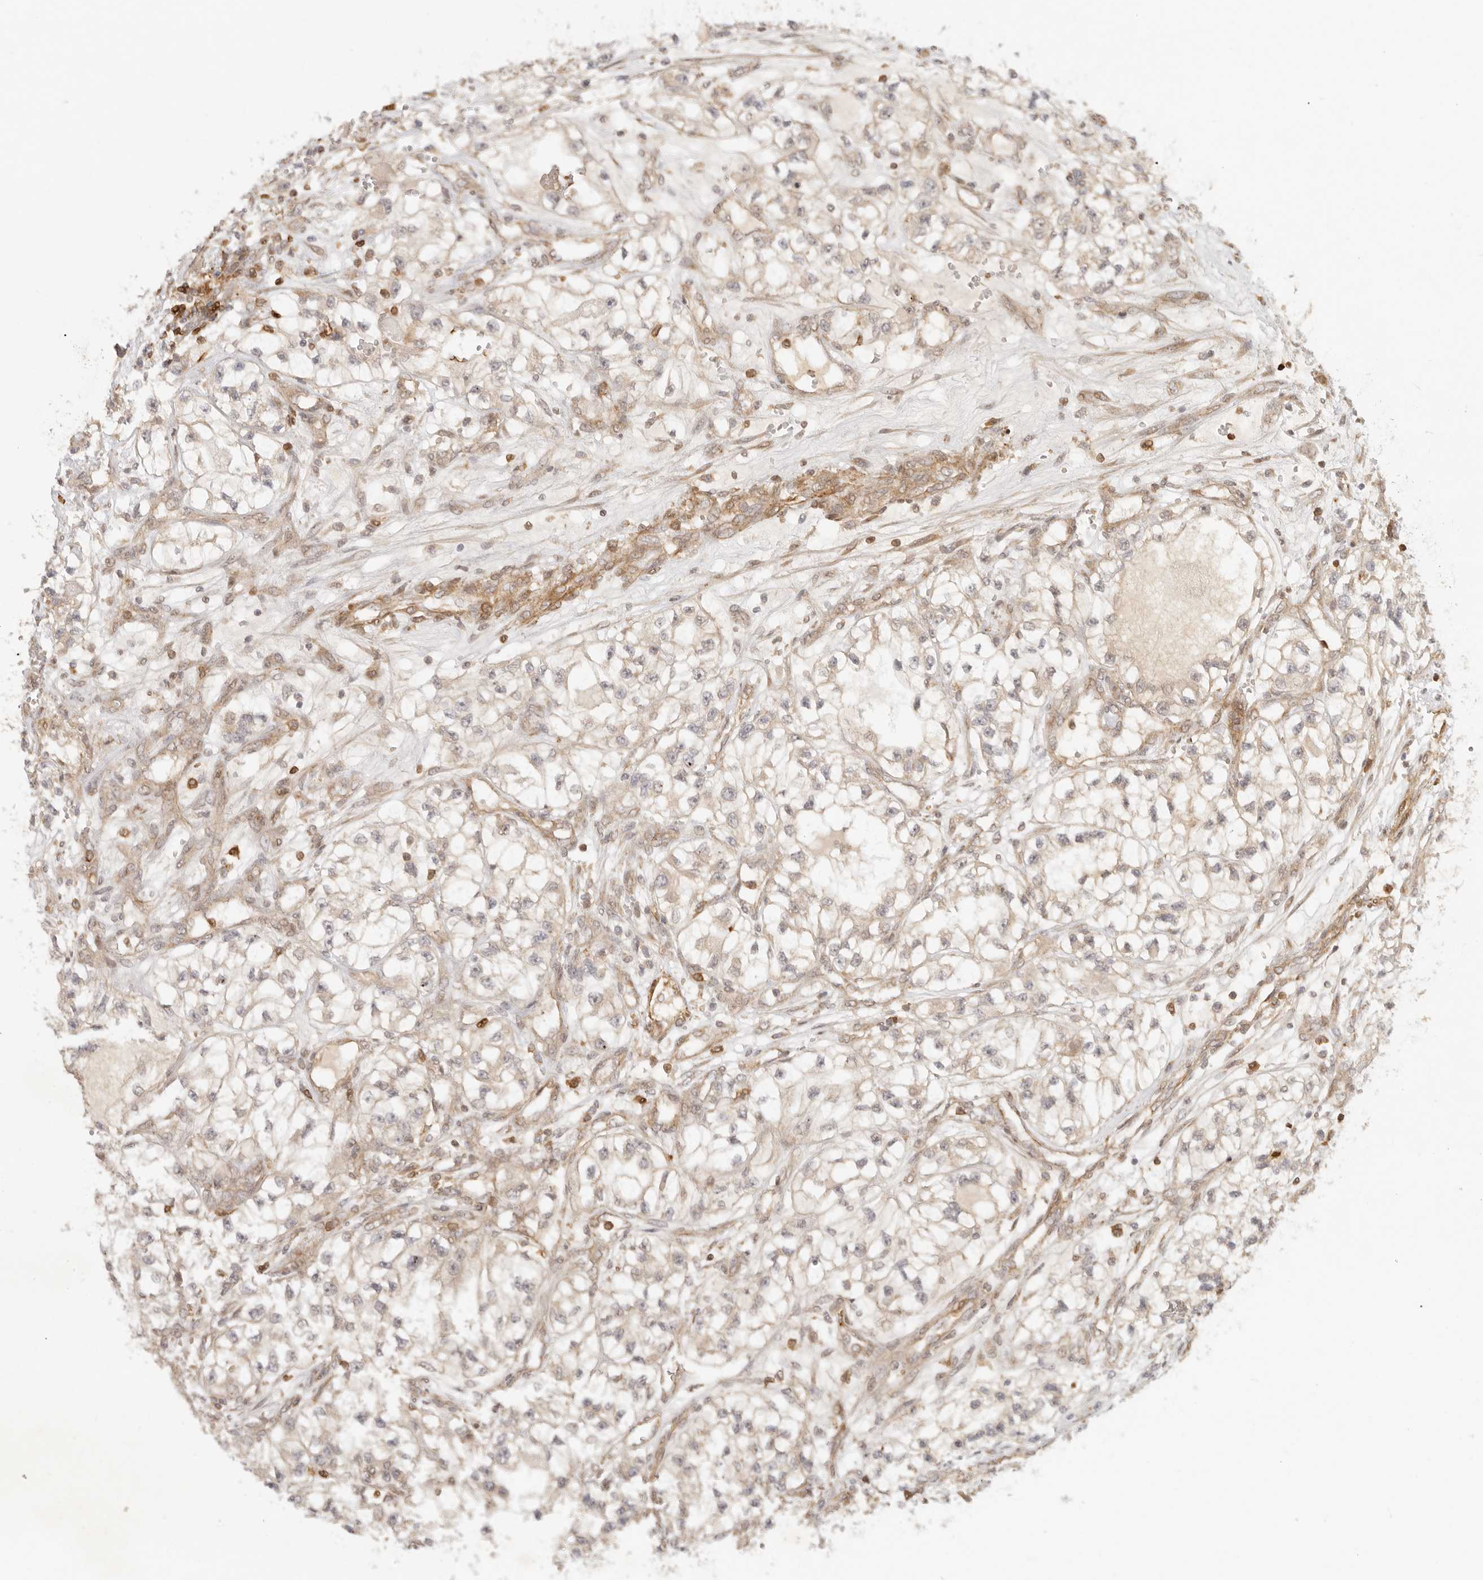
{"staining": {"intensity": "weak", "quantity": ">75%", "location": "cytoplasmic/membranous"}, "tissue": "renal cancer", "cell_type": "Tumor cells", "image_type": "cancer", "snomed": [{"axis": "morphology", "description": "Adenocarcinoma, NOS"}, {"axis": "topography", "description": "Kidney"}], "caption": "Immunohistochemistry (IHC) (DAB) staining of renal cancer (adenocarcinoma) displays weak cytoplasmic/membranous protein staining in about >75% of tumor cells.", "gene": "AHDC1", "patient": {"sex": "female", "age": 57}}